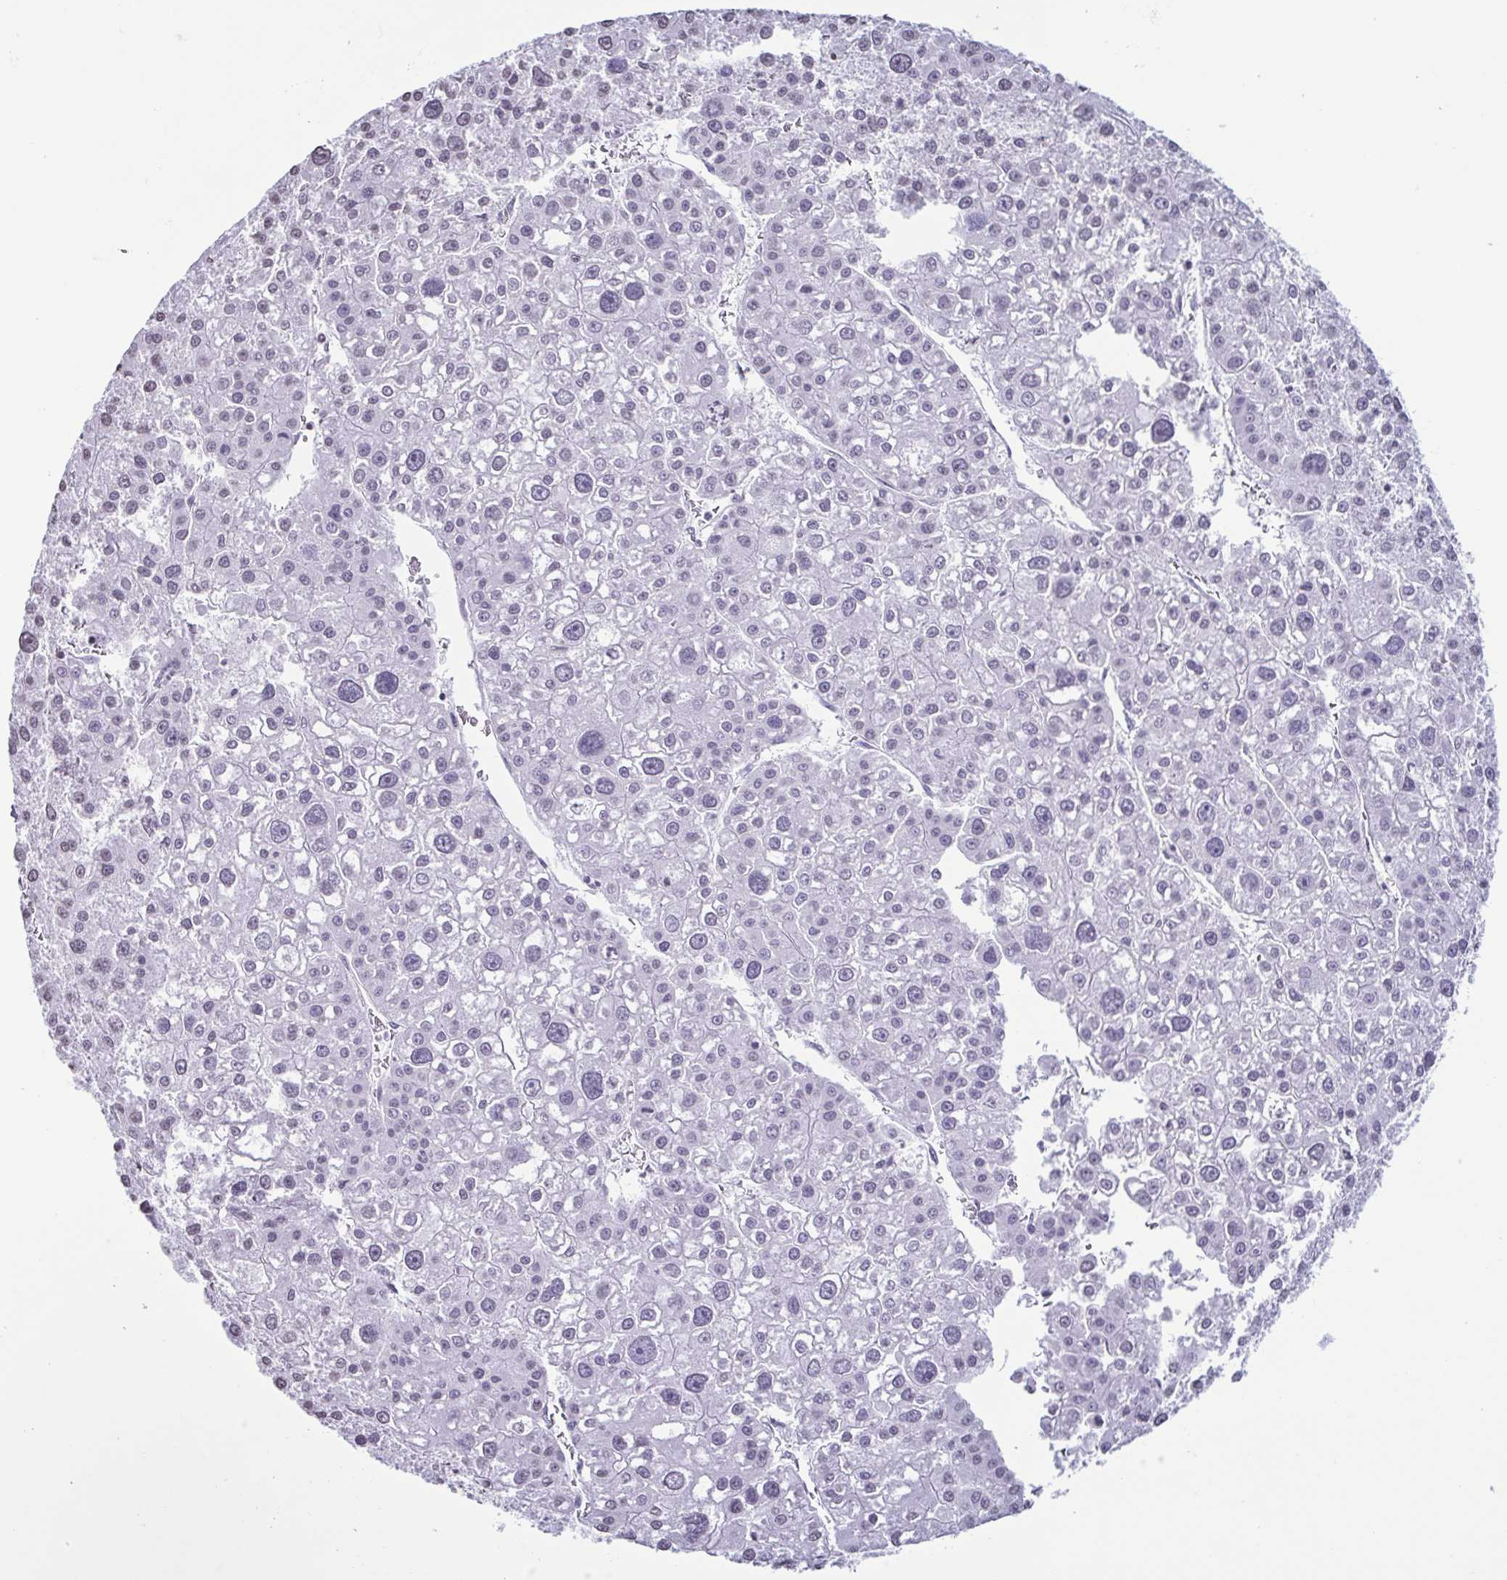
{"staining": {"intensity": "negative", "quantity": "none", "location": "none"}, "tissue": "liver cancer", "cell_type": "Tumor cells", "image_type": "cancer", "snomed": [{"axis": "morphology", "description": "Carcinoma, Hepatocellular, NOS"}, {"axis": "topography", "description": "Liver"}], "caption": "DAB immunohistochemical staining of human liver hepatocellular carcinoma demonstrates no significant staining in tumor cells.", "gene": "VCY1B", "patient": {"sex": "male", "age": 73}}